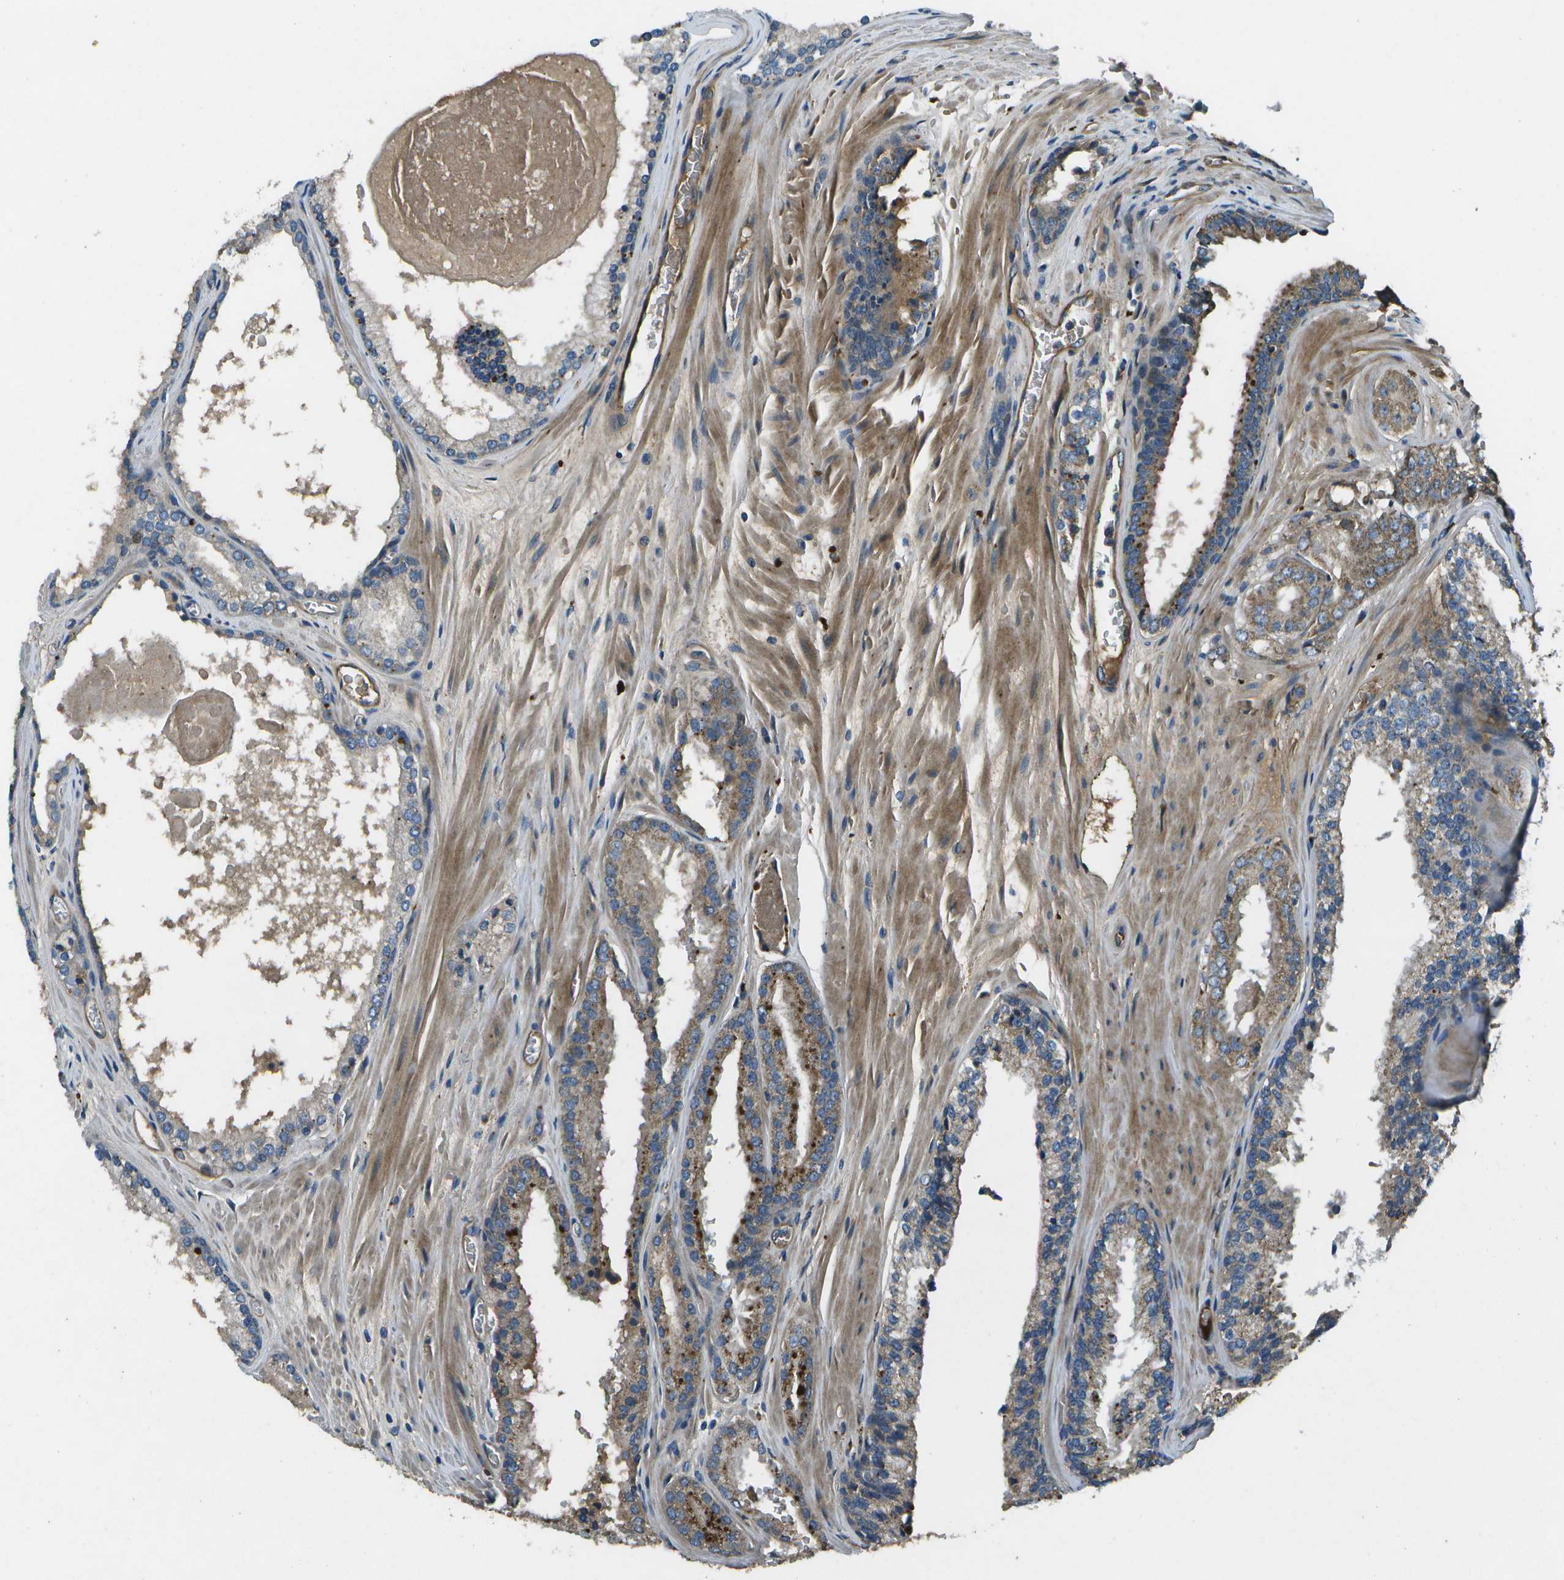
{"staining": {"intensity": "strong", "quantity": "<25%", "location": "cytoplasmic/membranous"}, "tissue": "prostate cancer", "cell_type": "Tumor cells", "image_type": "cancer", "snomed": [{"axis": "morphology", "description": "Adenocarcinoma, High grade"}, {"axis": "topography", "description": "Prostate"}], "caption": "Adenocarcinoma (high-grade) (prostate) stained with a protein marker displays strong staining in tumor cells.", "gene": "PXYLP1", "patient": {"sex": "male", "age": 65}}